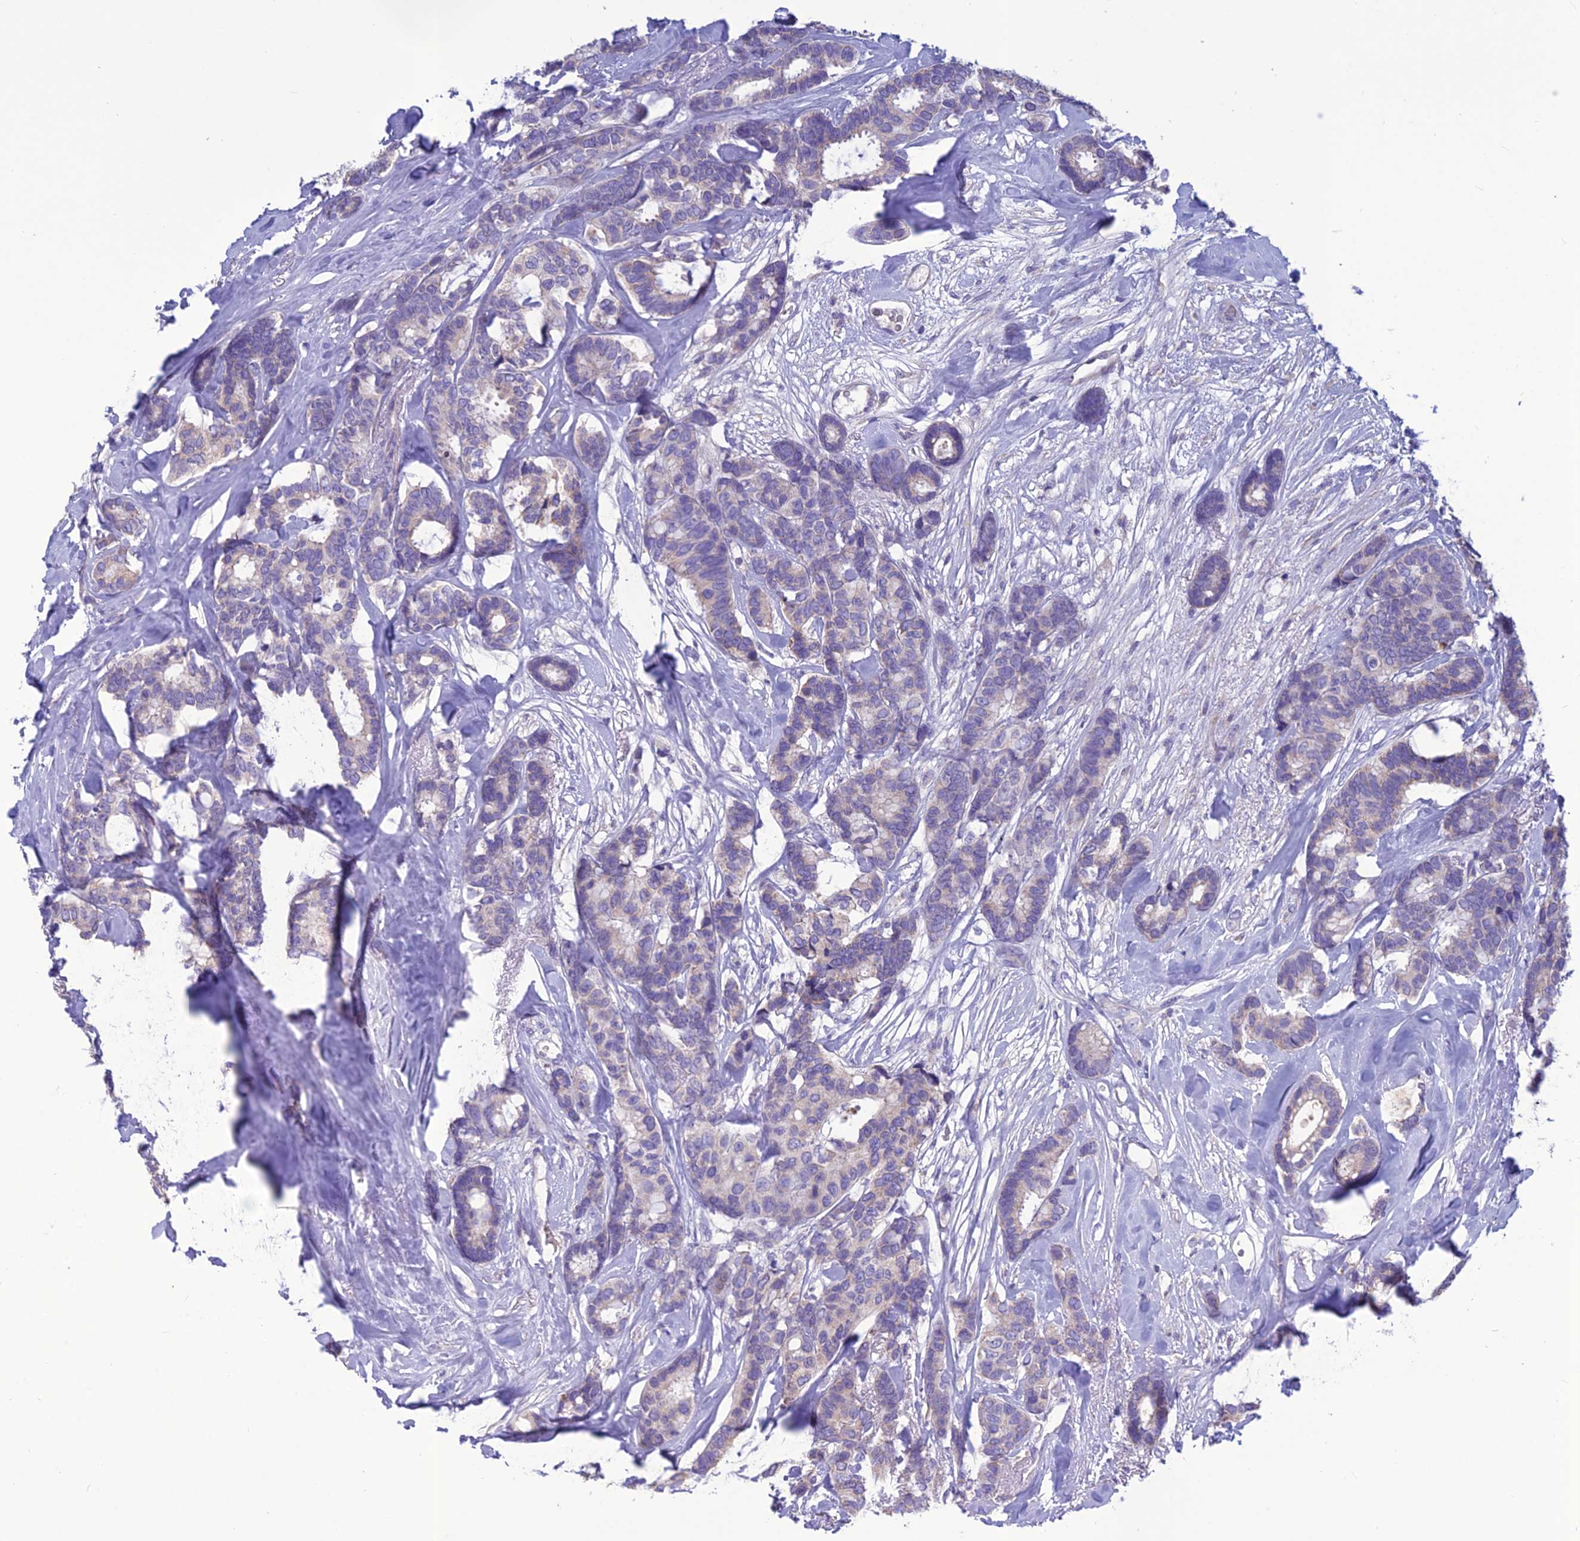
{"staining": {"intensity": "weak", "quantity": "<25%", "location": "cytoplasmic/membranous"}, "tissue": "breast cancer", "cell_type": "Tumor cells", "image_type": "cancer", "snomed": [{"axis": "morphology", "description": "Duct carcinoma"}, {"axis": "topography", "description": "Breast"}], "caption": "Tumor cells show no significant protein positivity in invasive ductal carcinoma (breast).", "gene": "BHMT2", "patient": {"sex": "female", "age": 87}}